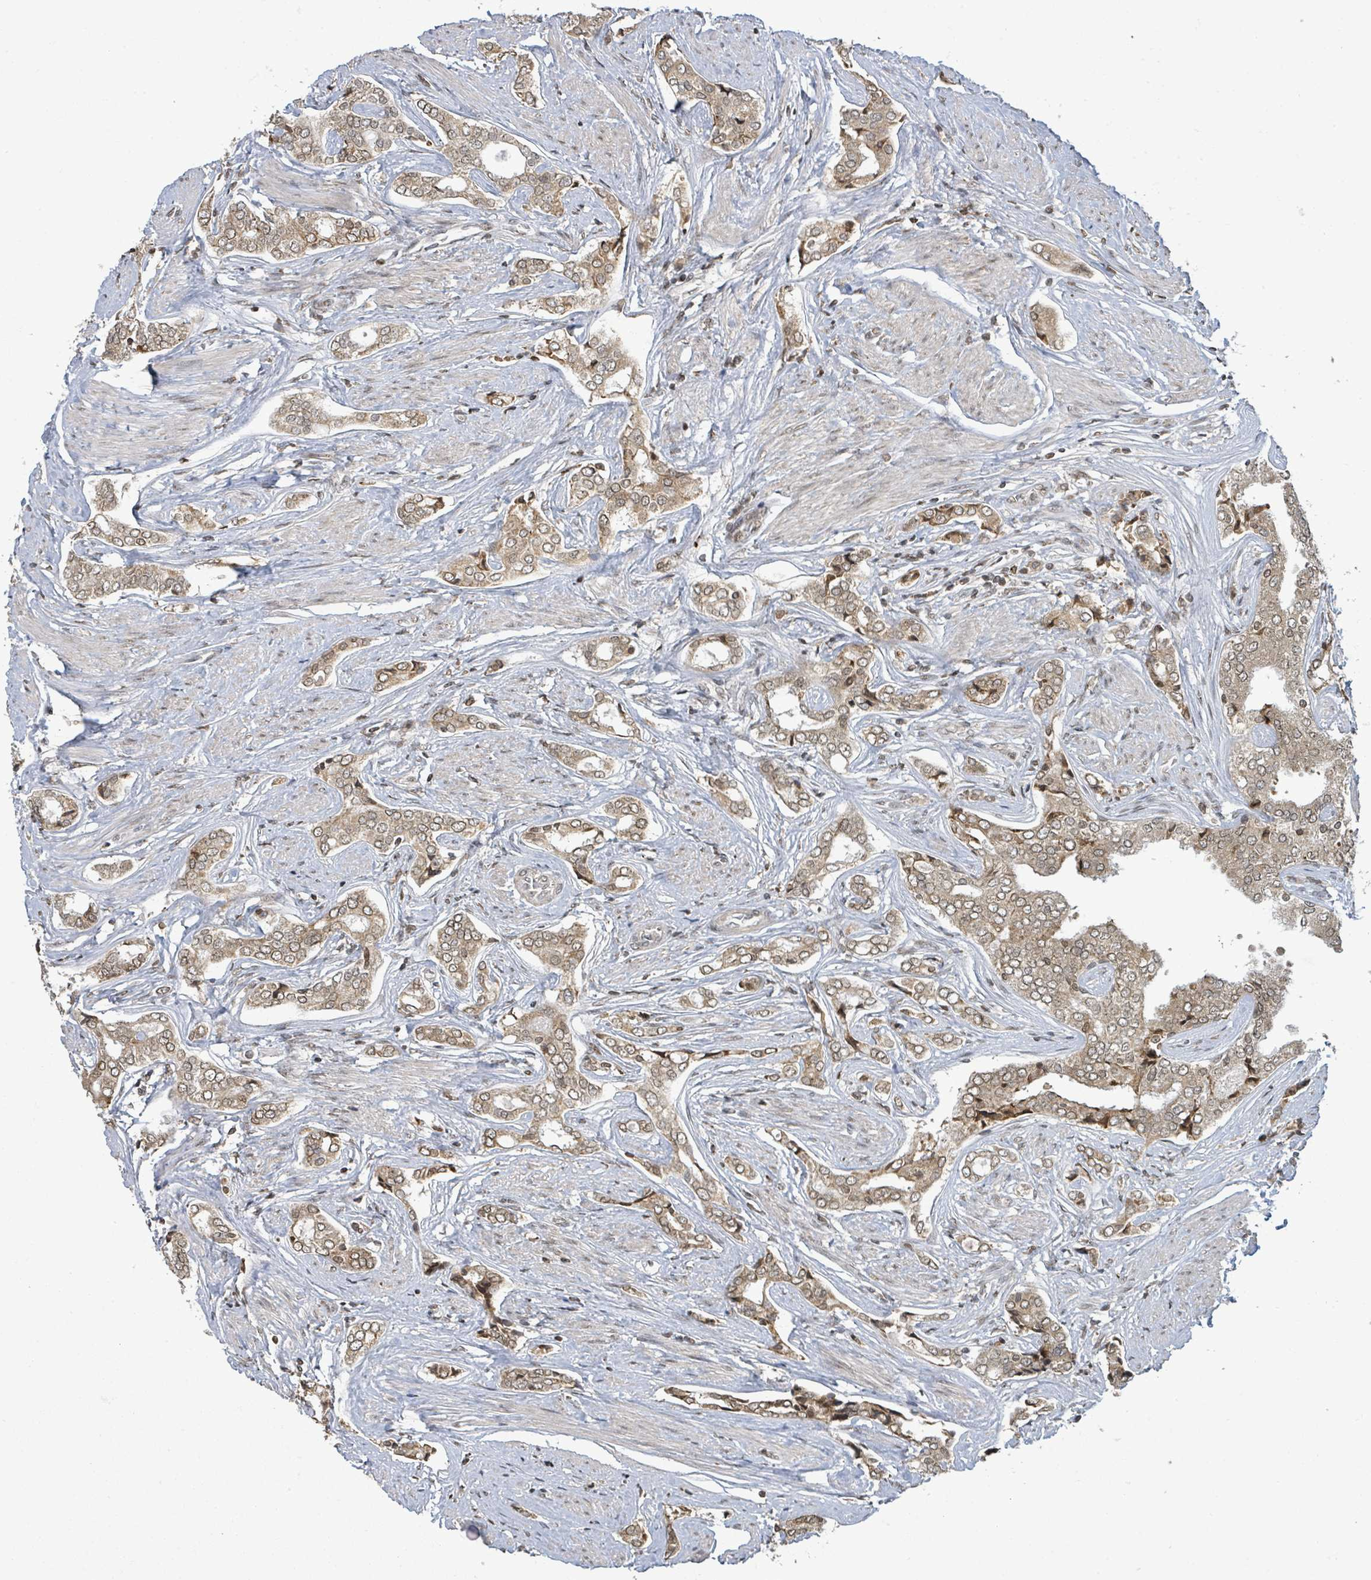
{"staining": {"intensity": "moderate", "quantity": ">75%", "location": "cytoplasmic/membranous,nuclear"}, "tissue": "prostate cancer", "cell_type": "Tumor cells", "image_type": "cancer", "snomed": [{"axis": "morphology", "description": "Adenocarcinoma, High grade"}, {"axis": "topography", "description": "Prostate"}], "caption": "Immunohistochemical staining of high-grade adenocarcinoma (prostate) shows medium levels of moderate cytoplasmic/membranous and nuclear staining in approximately >75% of tumor cells.", "gene": "SBF2", "patient": {"sex": "male", "age": 71}}